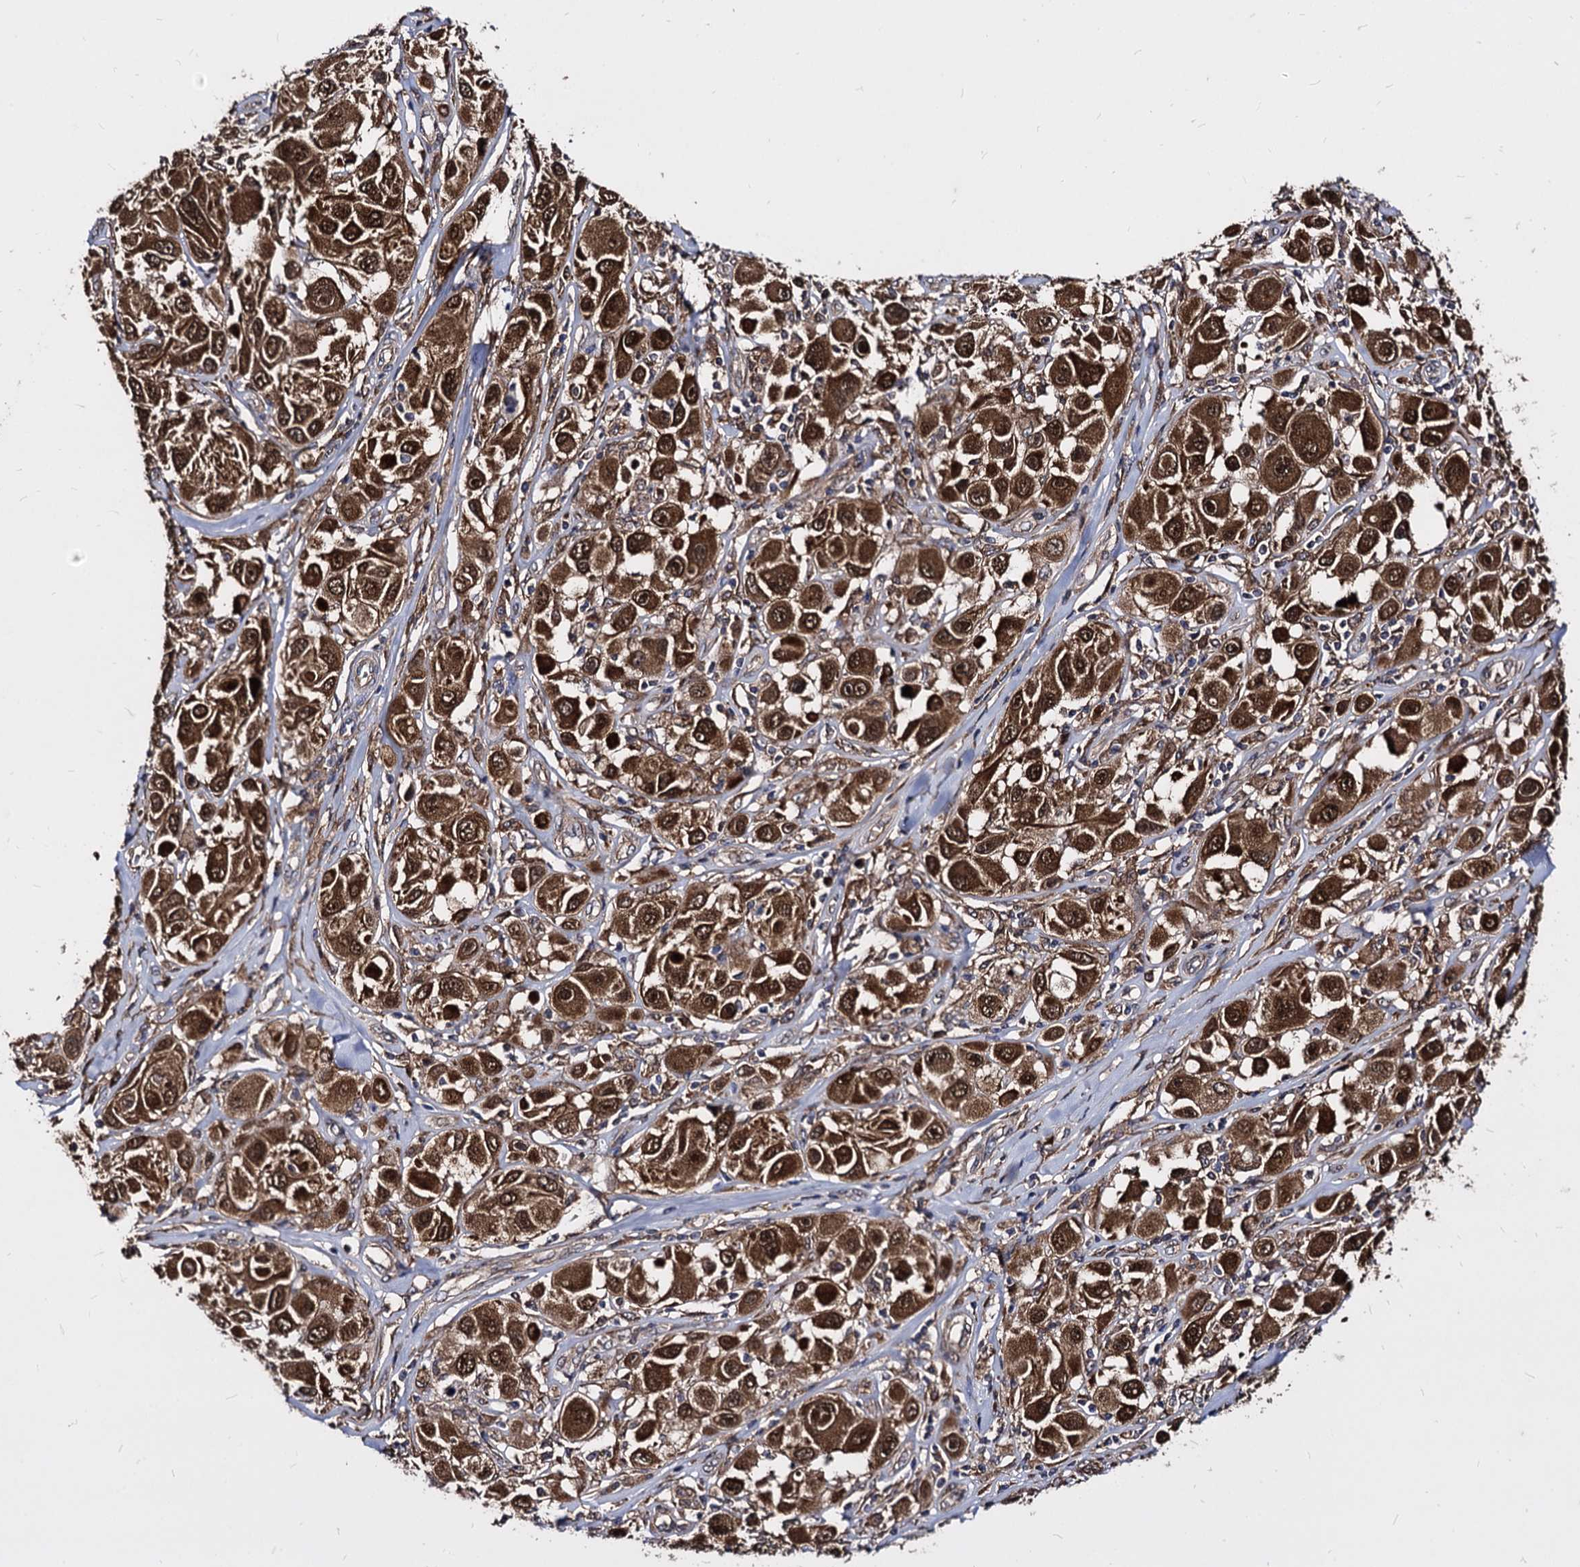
{"staining": {"intensity": "strong", "quantity": ">75%", "location": "cytoplasmic/membranous,nuclear"}, "tissue": "melanoma", "cell_type": "Tumor cells", "image_type": "cancer", "snomed": [{"axis": "morphology", "description": "Malignant melanoma, Metastatic site"}, {"axis": "topography", "description": "Skin"}], "caption": "Protein analysis of malignant melanoma (metastatic site) tissue reveals strong cytoplasmic/membranous and nuclear staining in about >75% of tumor cells.", "gene": "NME1", "patient": {"sex": "male", "age": 41}}